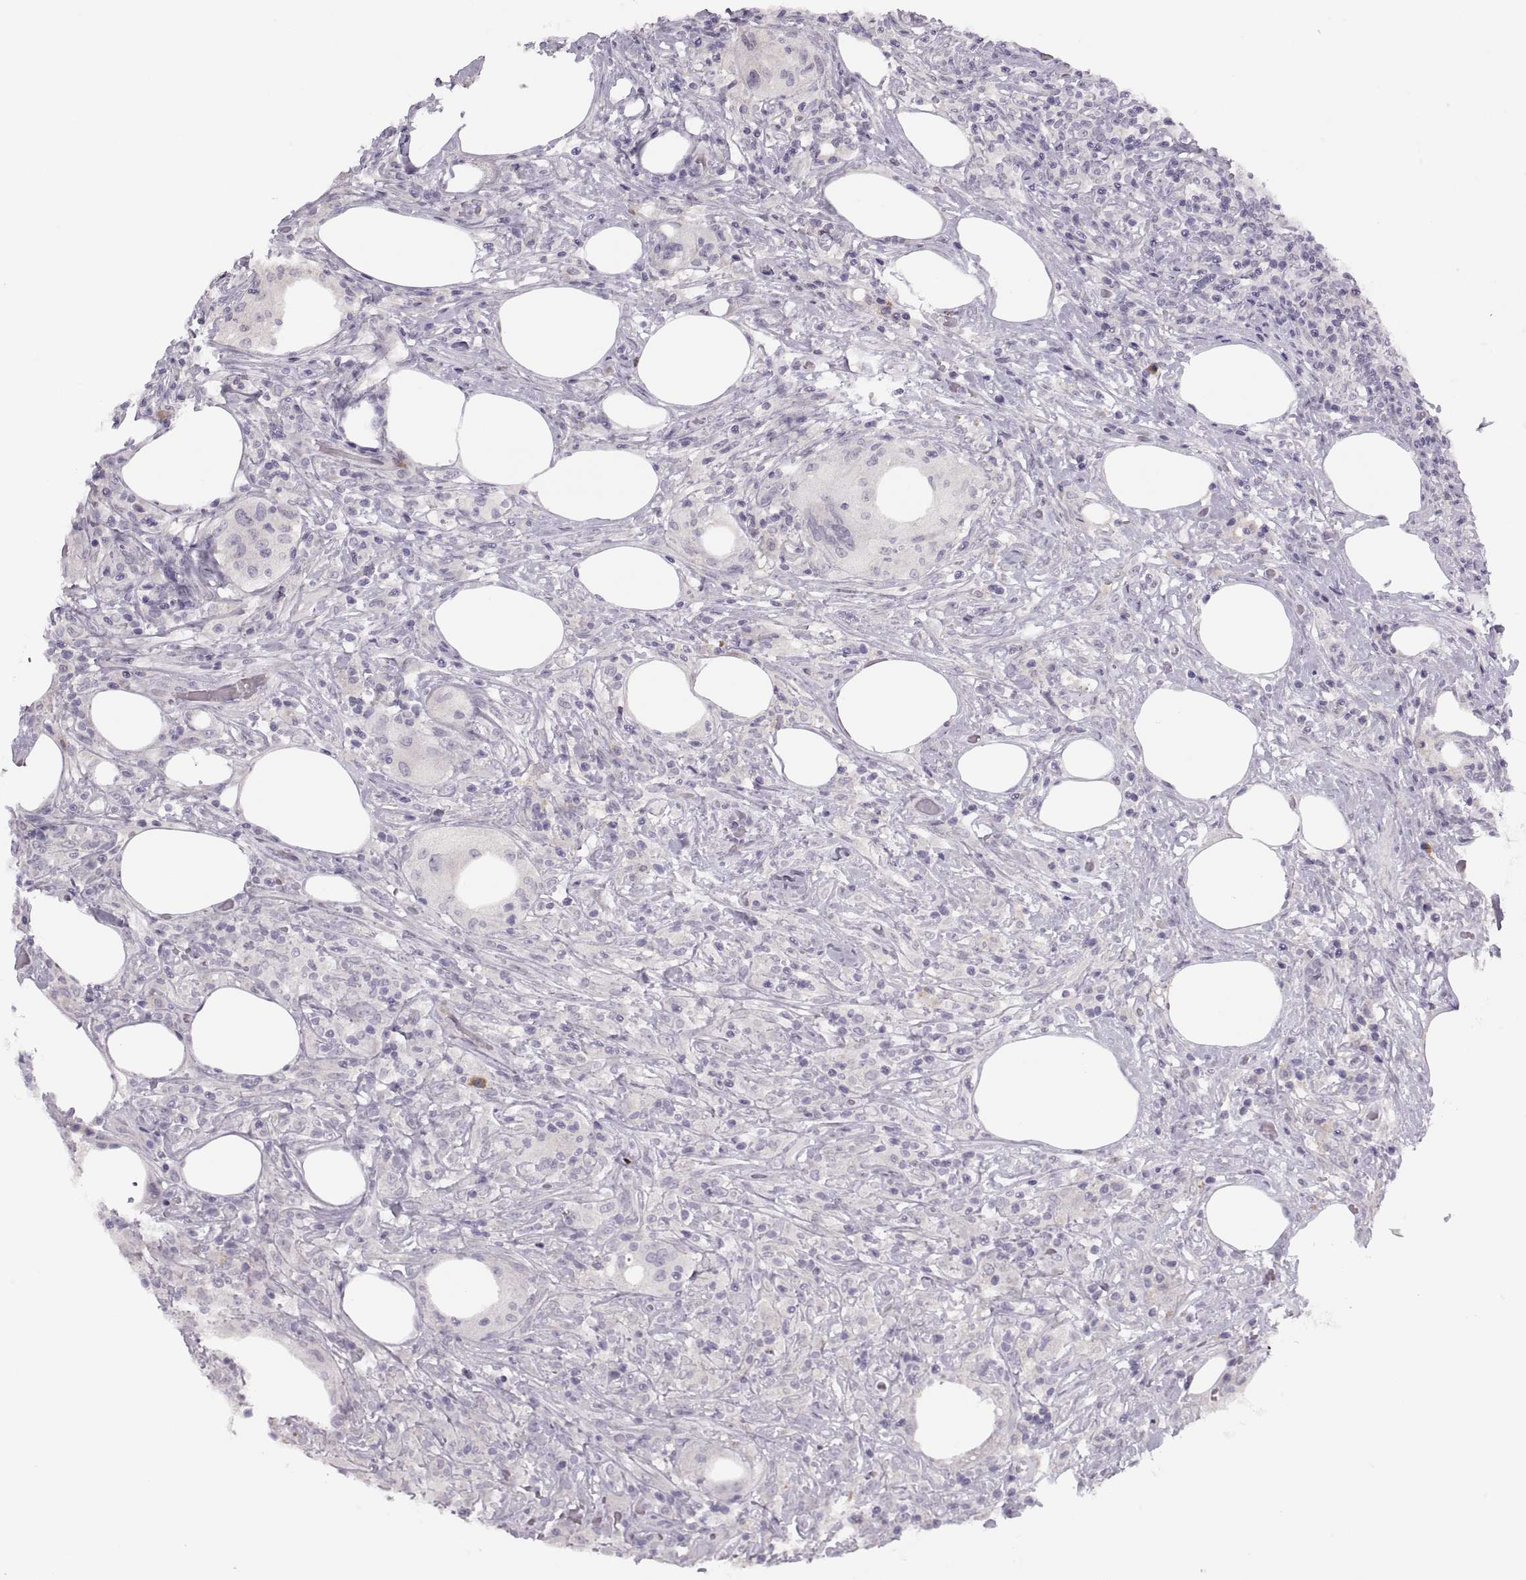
{"staining": {"intensity": "negative", "quantity": "none", "location": "none"}, "tissue": "lymphoma", "cell_type": "Tumor cells", "image_type": "cancer", "snomed": [{"axis": "morphology", "description": "Malignant lymphoma, non-Hodgkin's type, High grade"}, {"axis": "topography", "description": "Lymph node"}], "caption": "A high-resolution image shows immunohistochemistry (IHC) staining of malignant lymphoma, non-Hodgkin's type (high-grade), which reveals no significant positivity in tumor cells.", "gene": "H2AP", "patient": {"sex": "female", "age": 84}}